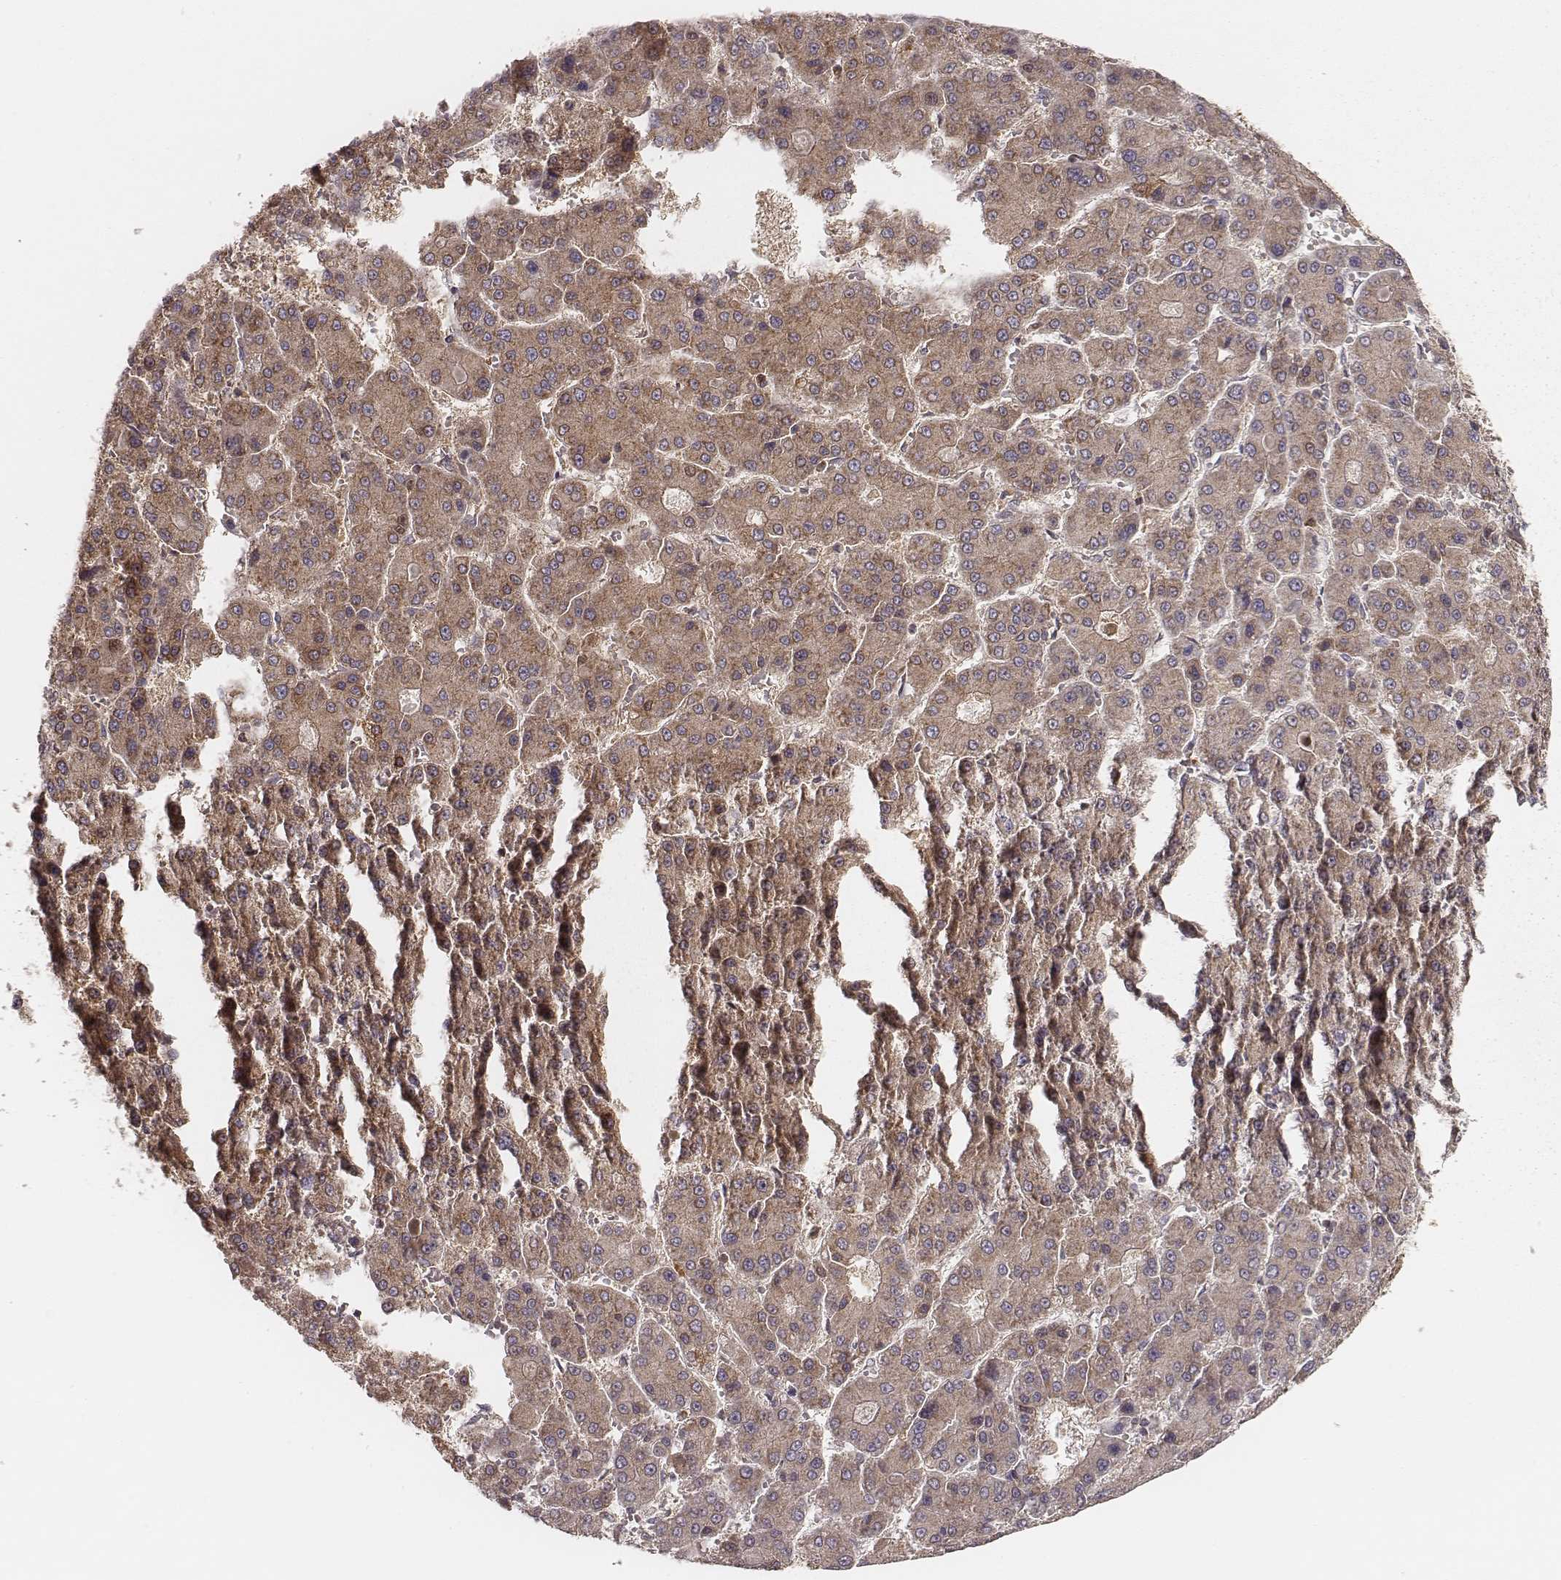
{"staining": {"intensity": "moderate", "quantity": ">75%", "location": "cytoplasmic/membranous"}, "tissue": "liver cancer", "cell_type": "Tumor cells", "image_type": "cancer", "snomed": [{"axis": "morphology", "description": "Carcinoma, Hepatocellular, NOS"}, {"axis": "topography", "description": "Liver"}], "caption": "Protein positivity by immunohistochemistry reveals moderate cytoplasmic/membranous positivity in approximately >75% of tumor cells in liver hepatocellular carcinoma.", "gene": "CARS1", "patient": {"sex": "male", "age": 70}}